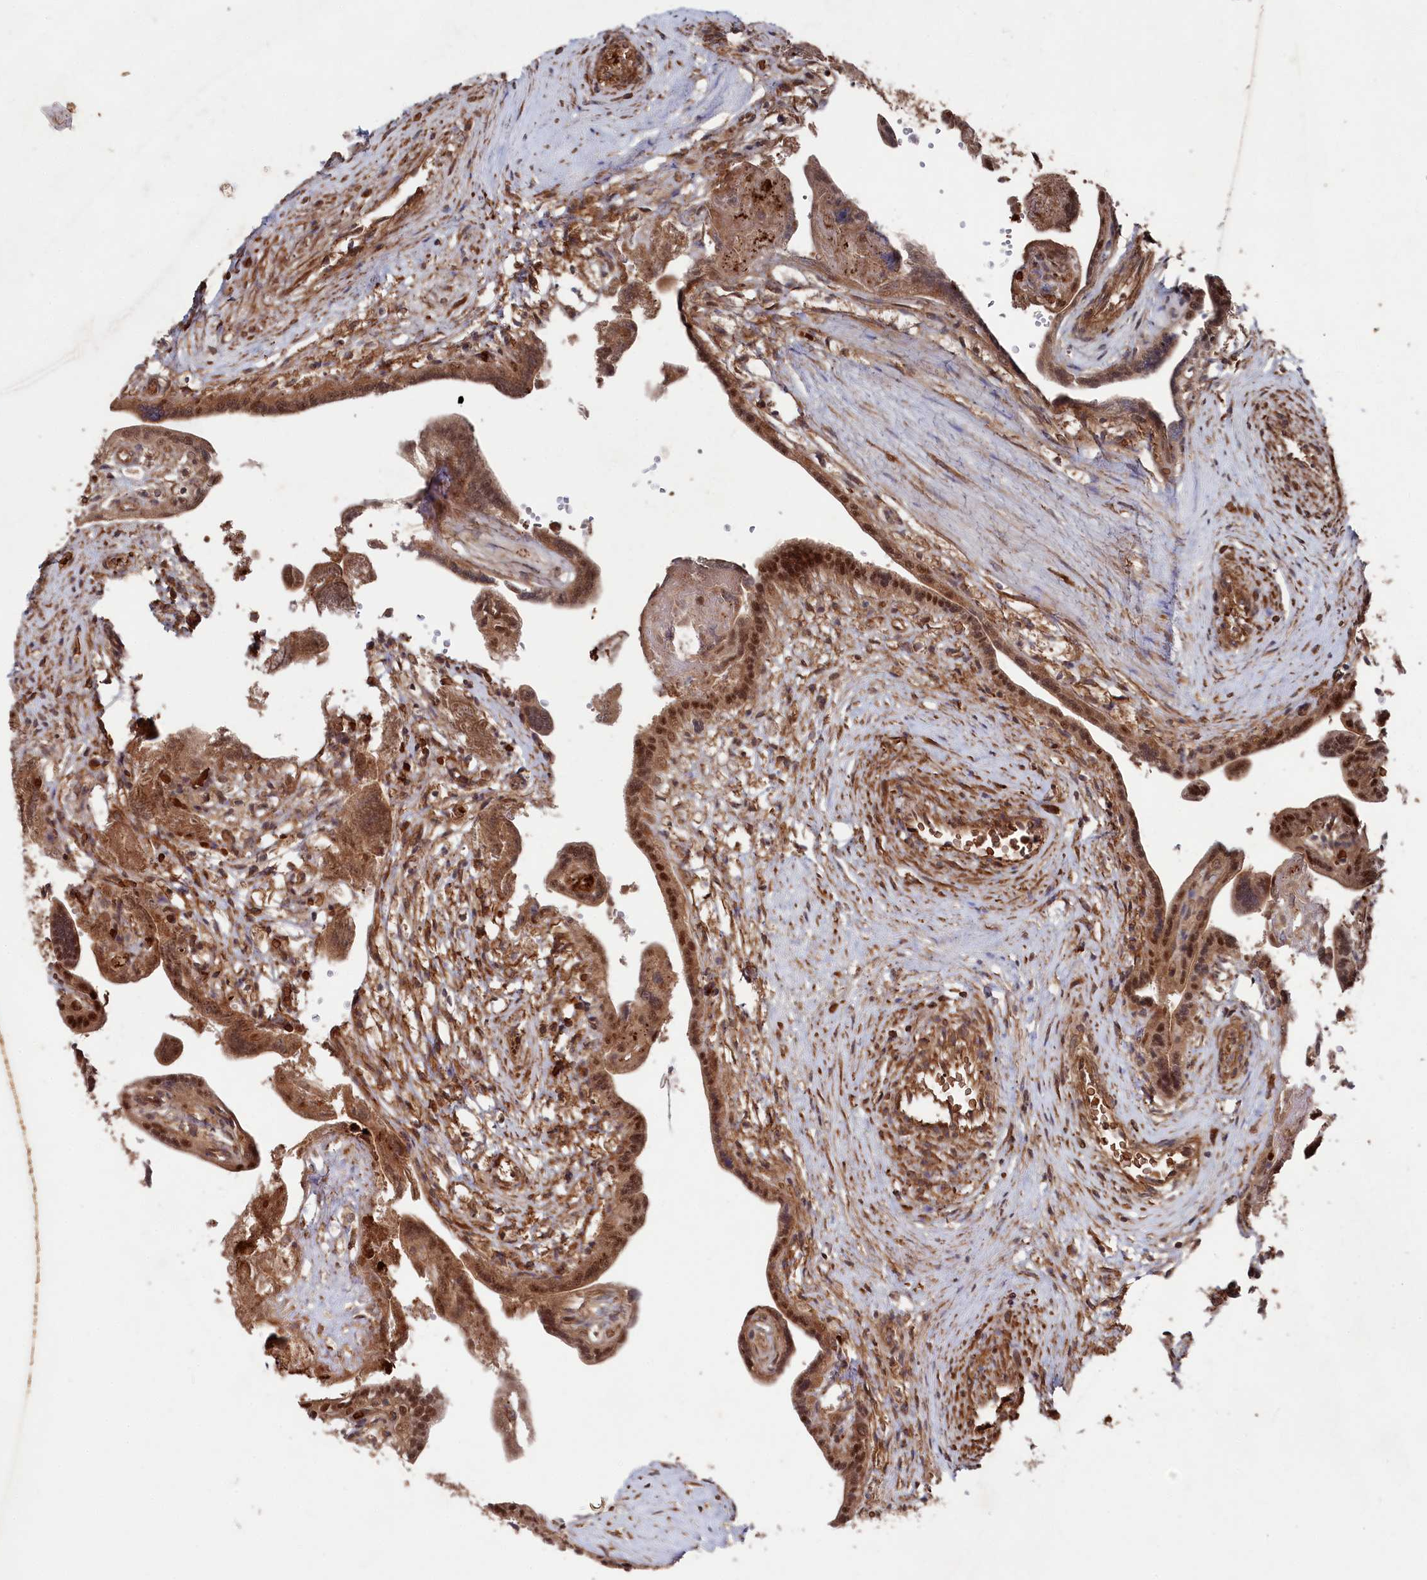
{"staining": {"intensity": "moderate", "quantity": ">75%", "location": "cytoplasmic/membranous,nuclear"}, "tissue": "placenta", "cell_type": "Trophoblastic cells", "image_type": "normal", "snomed": [{"axis": "morphology", "description": "Normal tissue, NOS"}, {"axis": "topography", "description": "Placenta"}], "caption": "Human placenta stained for a protein (brown) displays moderate cytoplasmic/membranous,nuclear positive staining in about >75% of trophoblastic cells.", "gene": "BORCS7", "patient": {"sex": "female", "age": 37}}